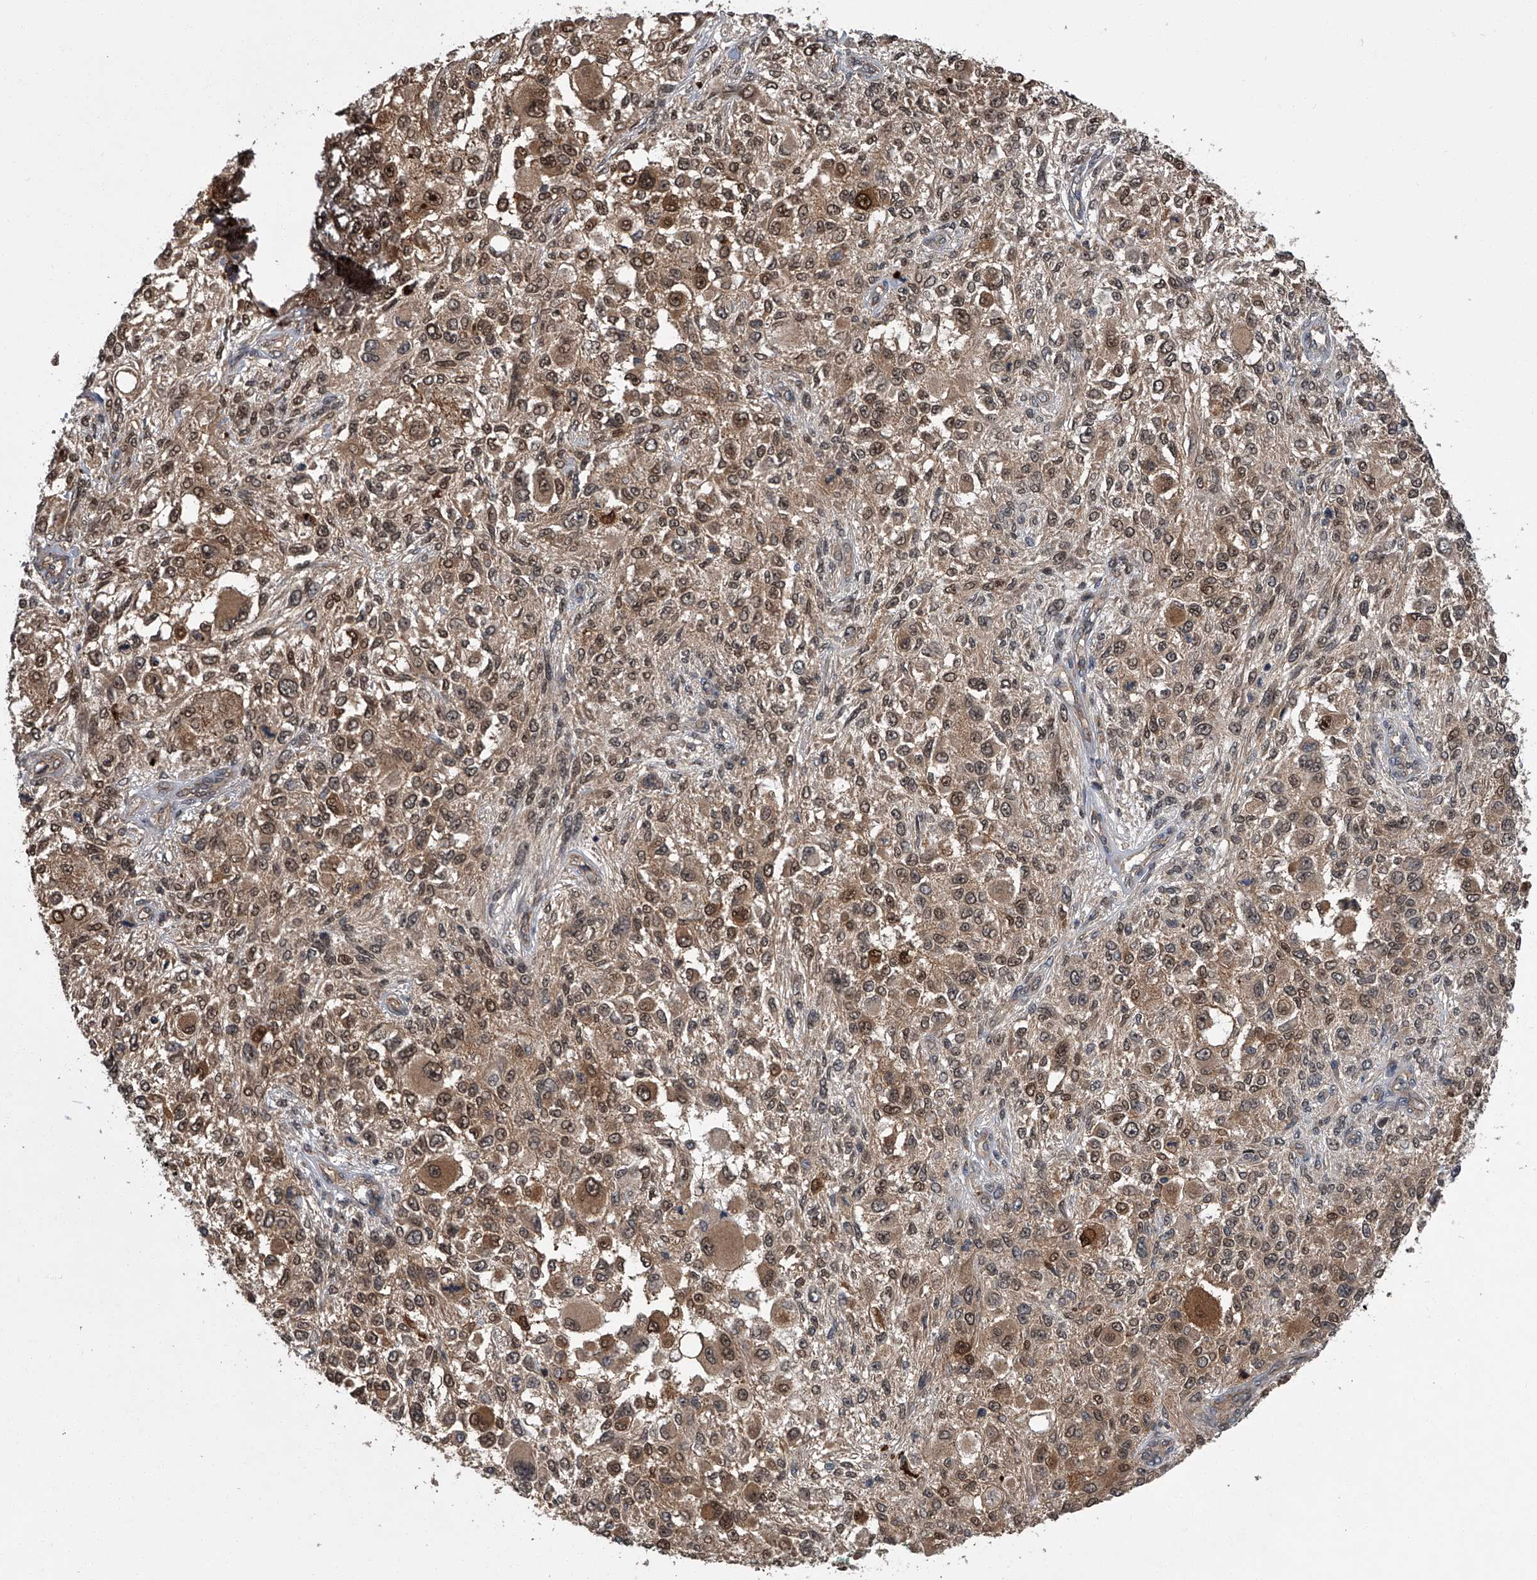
{"staining": {"intensity": "moderate", "quantity": ">75%", "location": "cytoplasmic/membranous,nuclear"}, "tissue": "melanoma", "cell_type": "Tumor cells", "image_type": "cancer", "snomed": [{"axis": "morphology", "description": "Necrosis, NOS"}, {"axis": "morphology", "description": "Malignant melanoma, NOS"}, {"axis": "topography", "description": "Skin"}], "caption": "This is a photomicrograph of immunohistochemistry (IHC) staining of malignant melanoma, which shows moderate expression in the cytoplasmic/membranous and nuclear of tumor cells.", "gene": "SLC12A8", "patient": {"sex": "female", "age": 87}}